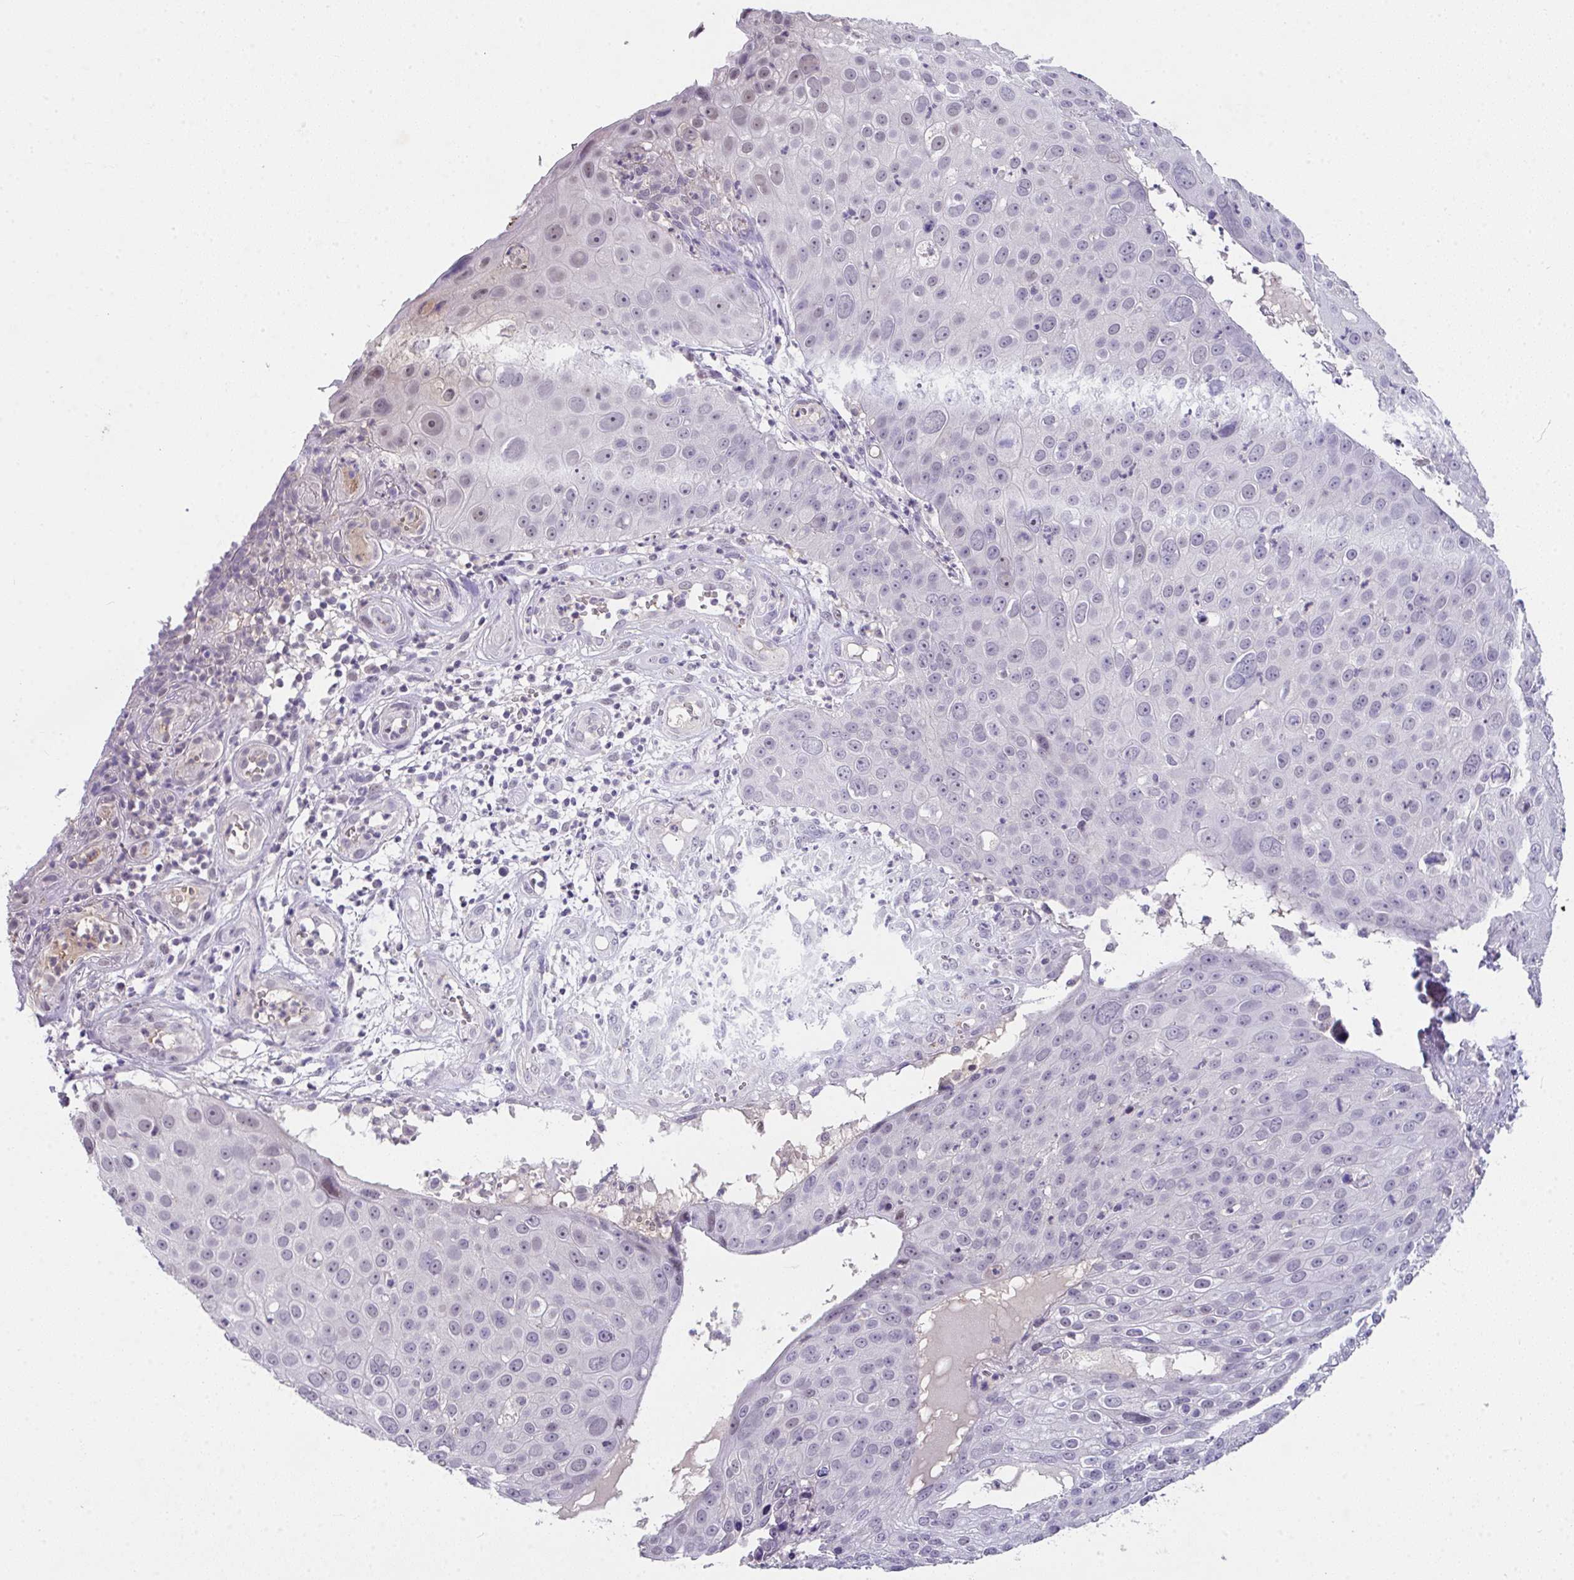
{"staining": {"intensity": "weak", "quantity": "<25%", "location": "nuclear"}, "tissue": "skin cancer", "cell_type": "Tumor cells", "image_type": "cancer", "snomed": [{"axis": "morphology", "description": "Squamous cell carcinoma, NOS"}, {"axis": "topography", "description": "Skin"}], "caption": "Immunohistochemical staining of squamous cell carcinoma (skin) reveals no significant expression in tumor cells.", "gene": "GLTPD2", "patient": {"sex": "male", "age": 71}}